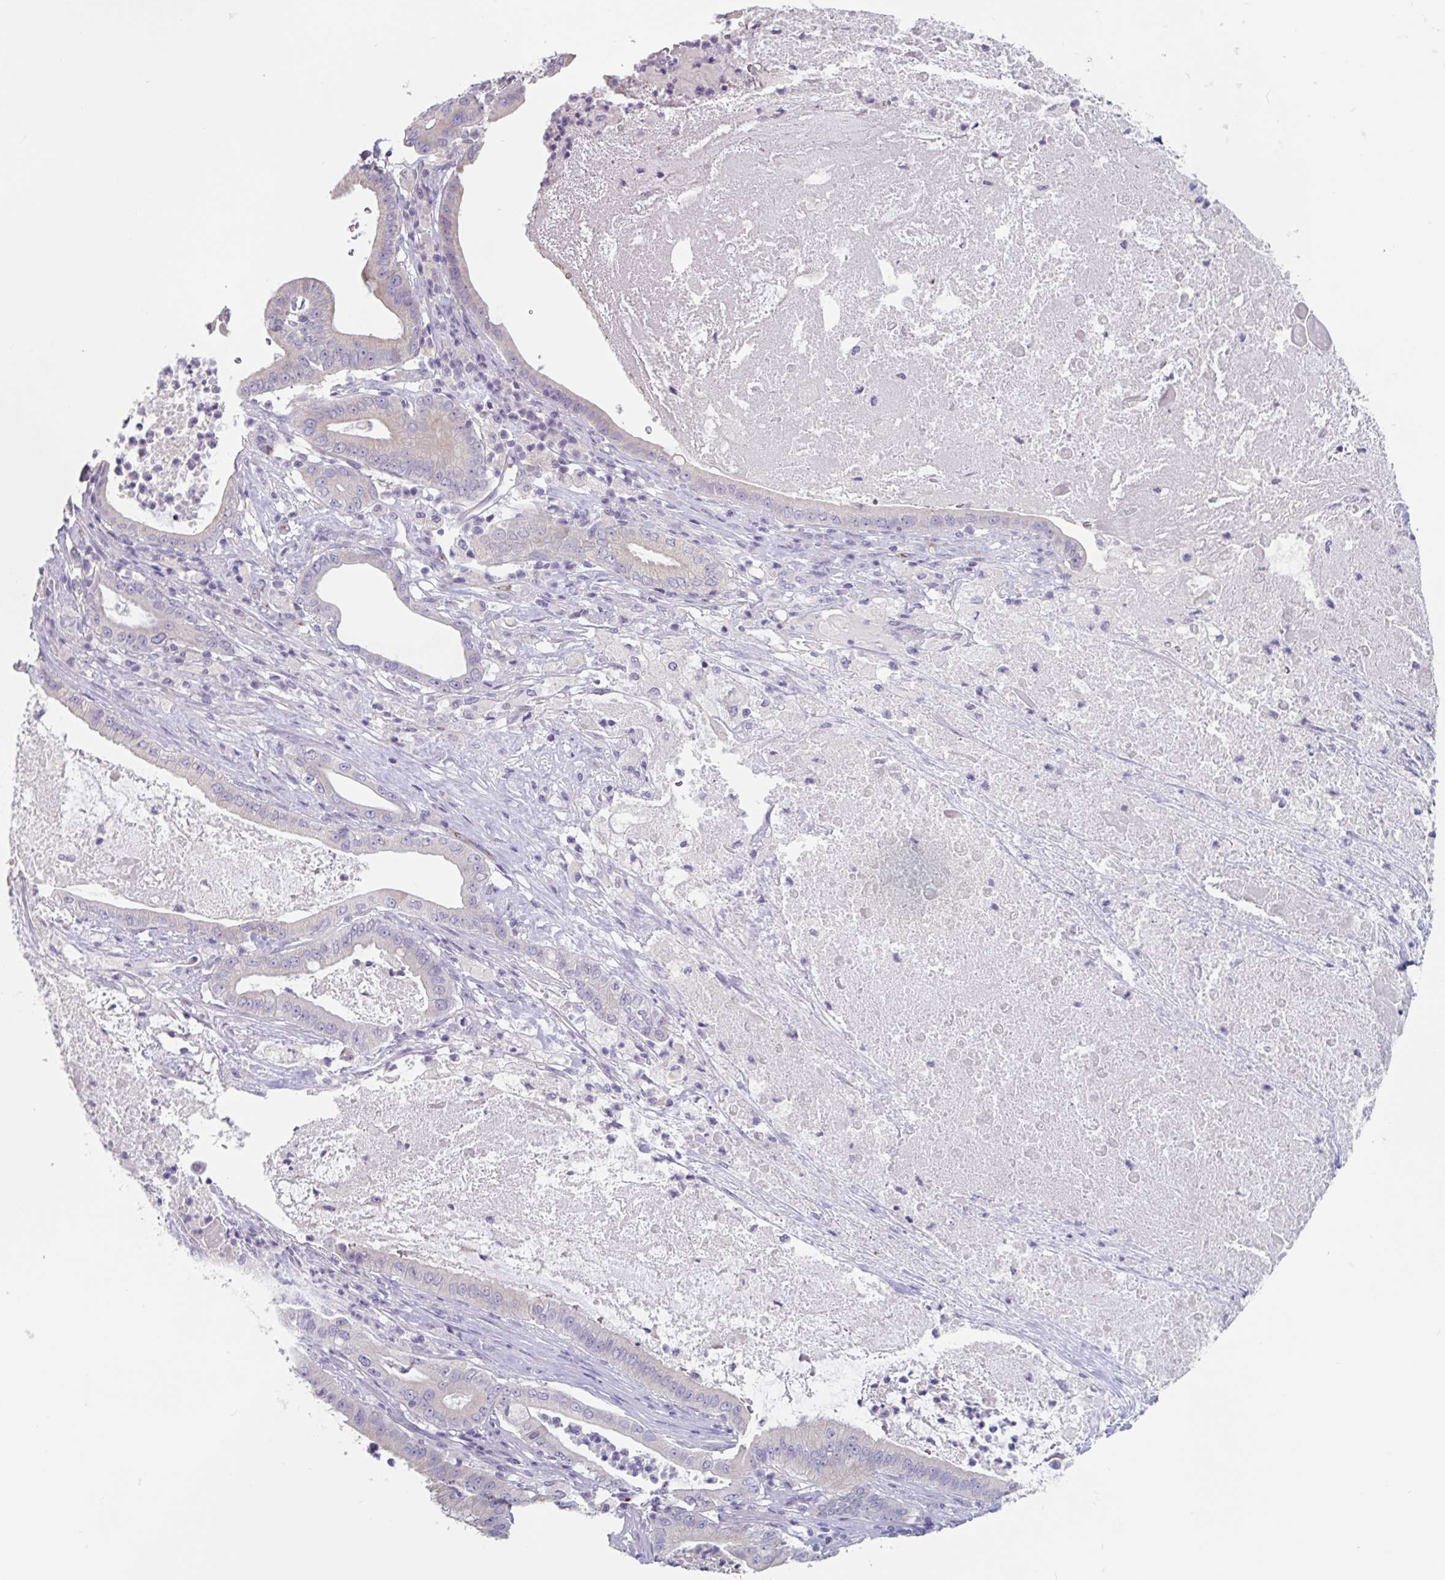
{"staining": {"intensity": "negative", "quantity": "none", "location": "none"}, "tissue": "pancreatic cancer", "cell_type": "Tumor cells", "image_type": "cancer", "snomed": [{"axis": "morphology", "description": "Adenocarcinoma, NOS"}, {"axis": "topography", "description": "Pancreas"}], "caption": "Tumor cells show no significant protein staining in adenocarcinoma (pancreatic).", "gene": "ABHD16A", "patient": {"sex": "male", "age": 71}}